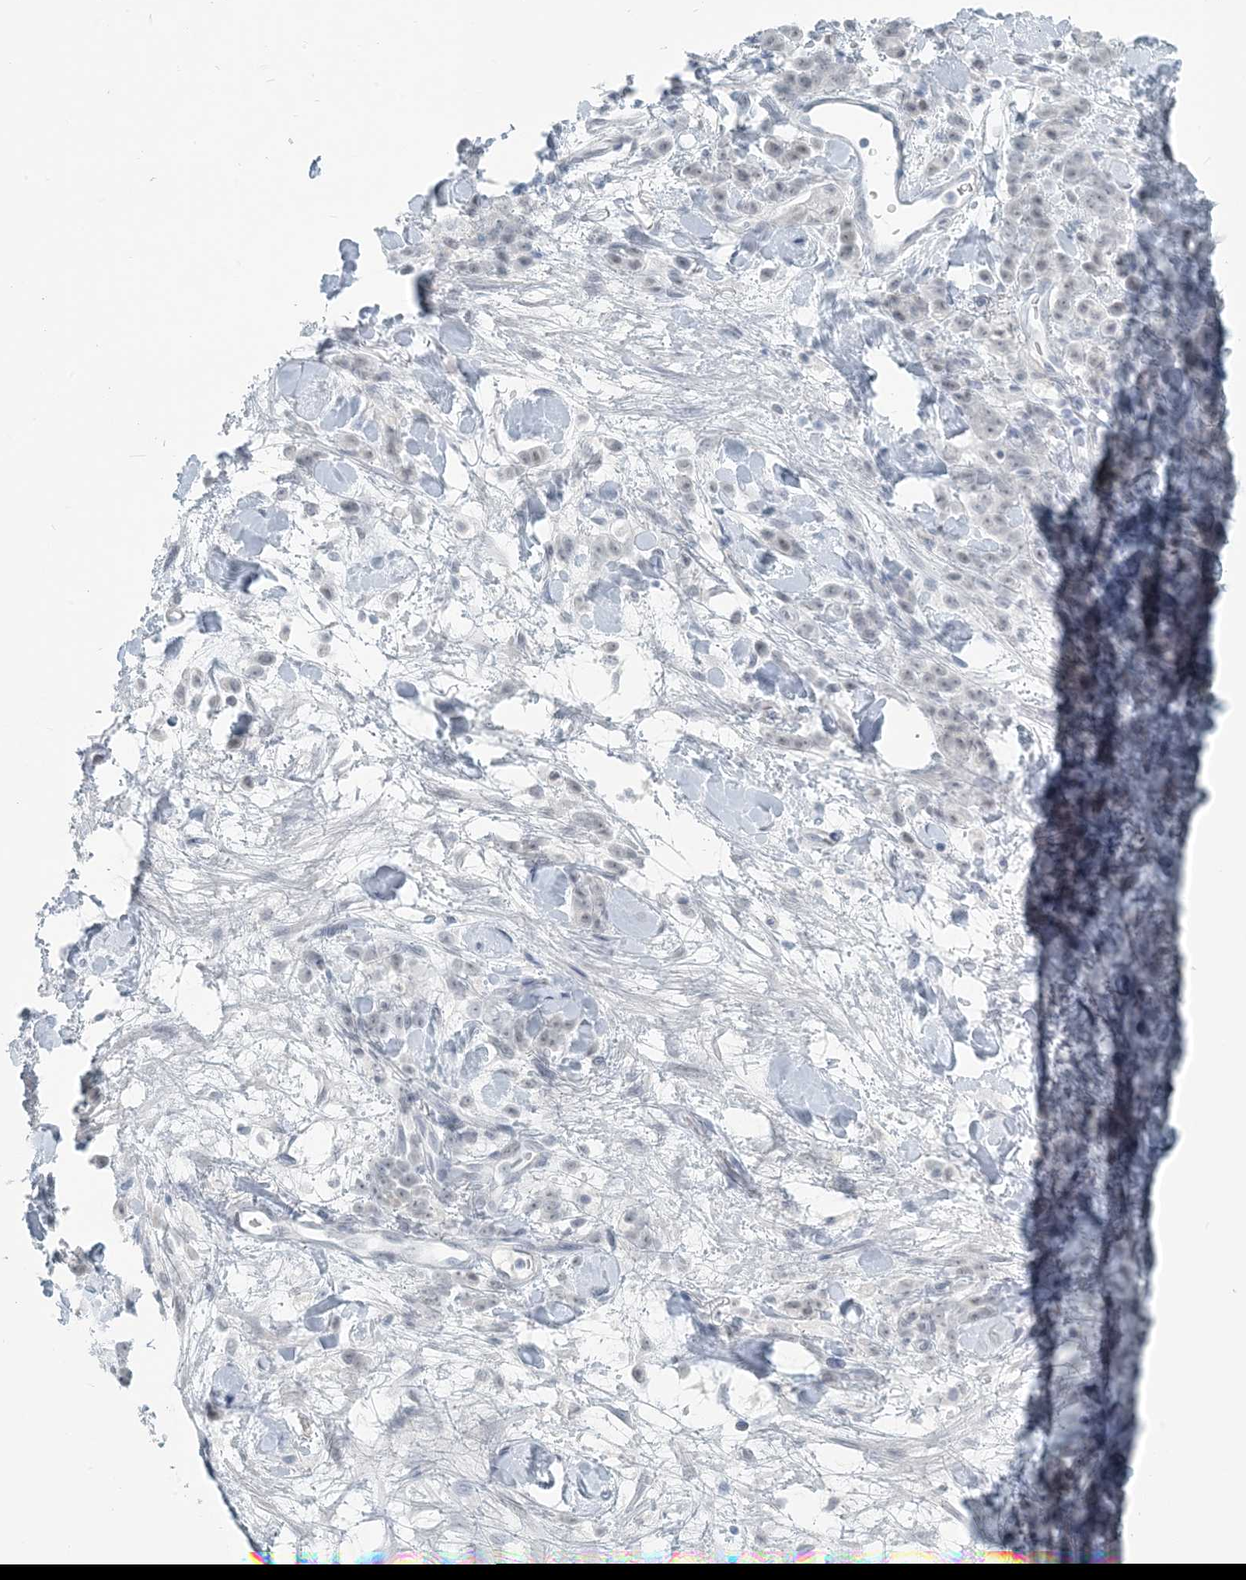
{"staining": {"intensity": "negative", "quantity": "none", "location": "none"}, "tissue": "stomach cancer", "cell_type": "Tumor cells", "image_type": "cancer", "snomed": [{"axis": "morphology", "description": "Normal tissue, NOS"}, {"axis": "morphology", "description": "Adenocarcinoma, NOS"}, {"axis": "topography", "description": "Stomach"}], "caption": "A histopathology image of human adenocarcinoma (stomach) is negative for staining in tumor cells.", "gene": "SCML1", "patient": {"sex": "male", "age": 82}}